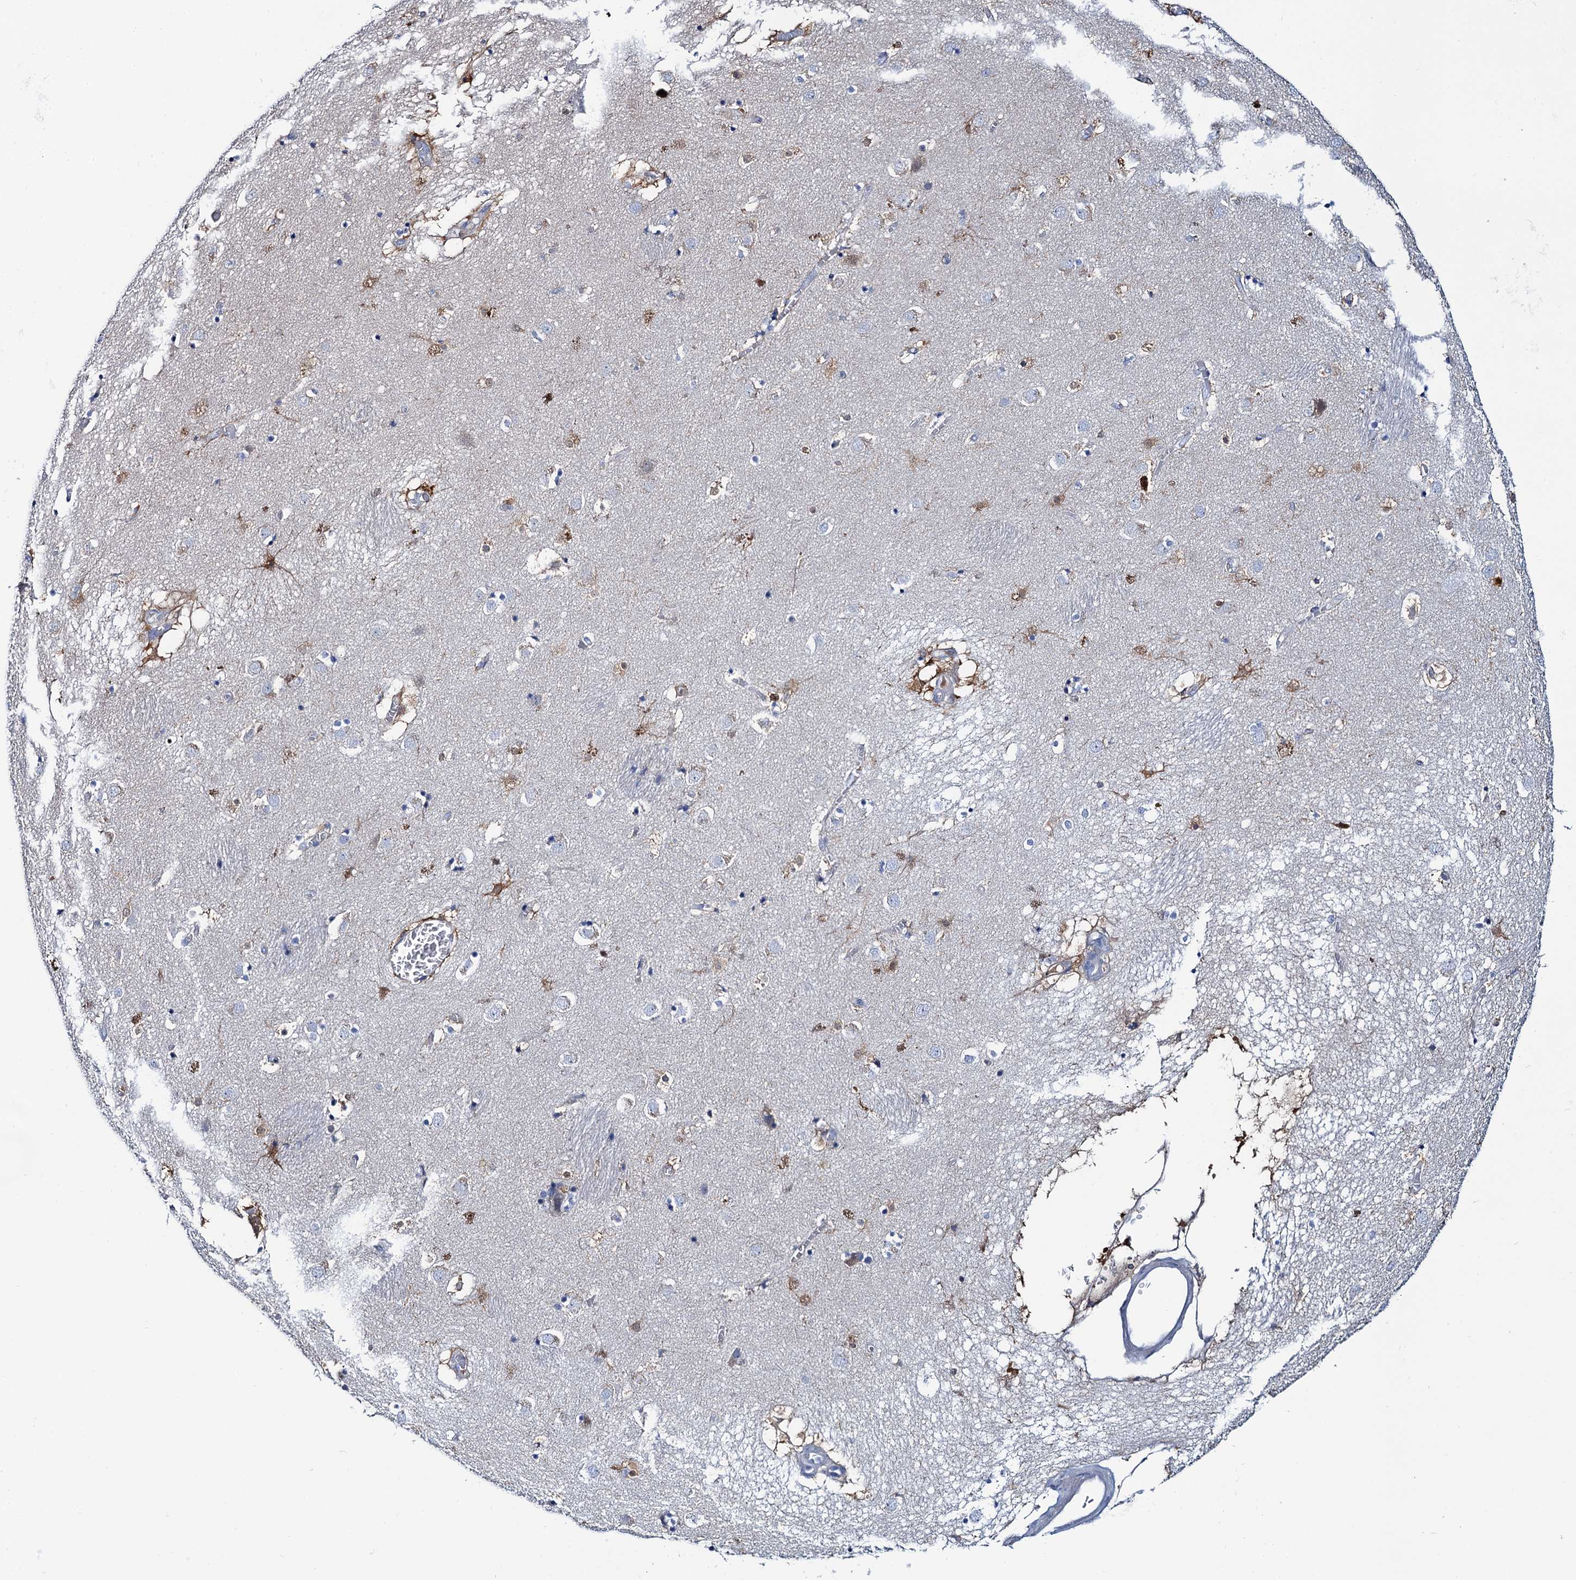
{"staining": {"intensity": "moderate", "quantity": "<25%", "location": "cytoplasmic/membranous"}, "tissue": "caudate", "cell_type": "Glial cells", "image_type": "normal", "snomed": [{"axis": "morphology", "description": "Normal tissue, NOS"}, {"axis": "topography", "description": "Lateral ventricle wall"}], "caption": "Moderate cytoplasmic/membranous positivity is identified in about <25% of glial cells in normal caudate.", "gene": "FAH", "patient": {"sex": "male", "age": 70}}